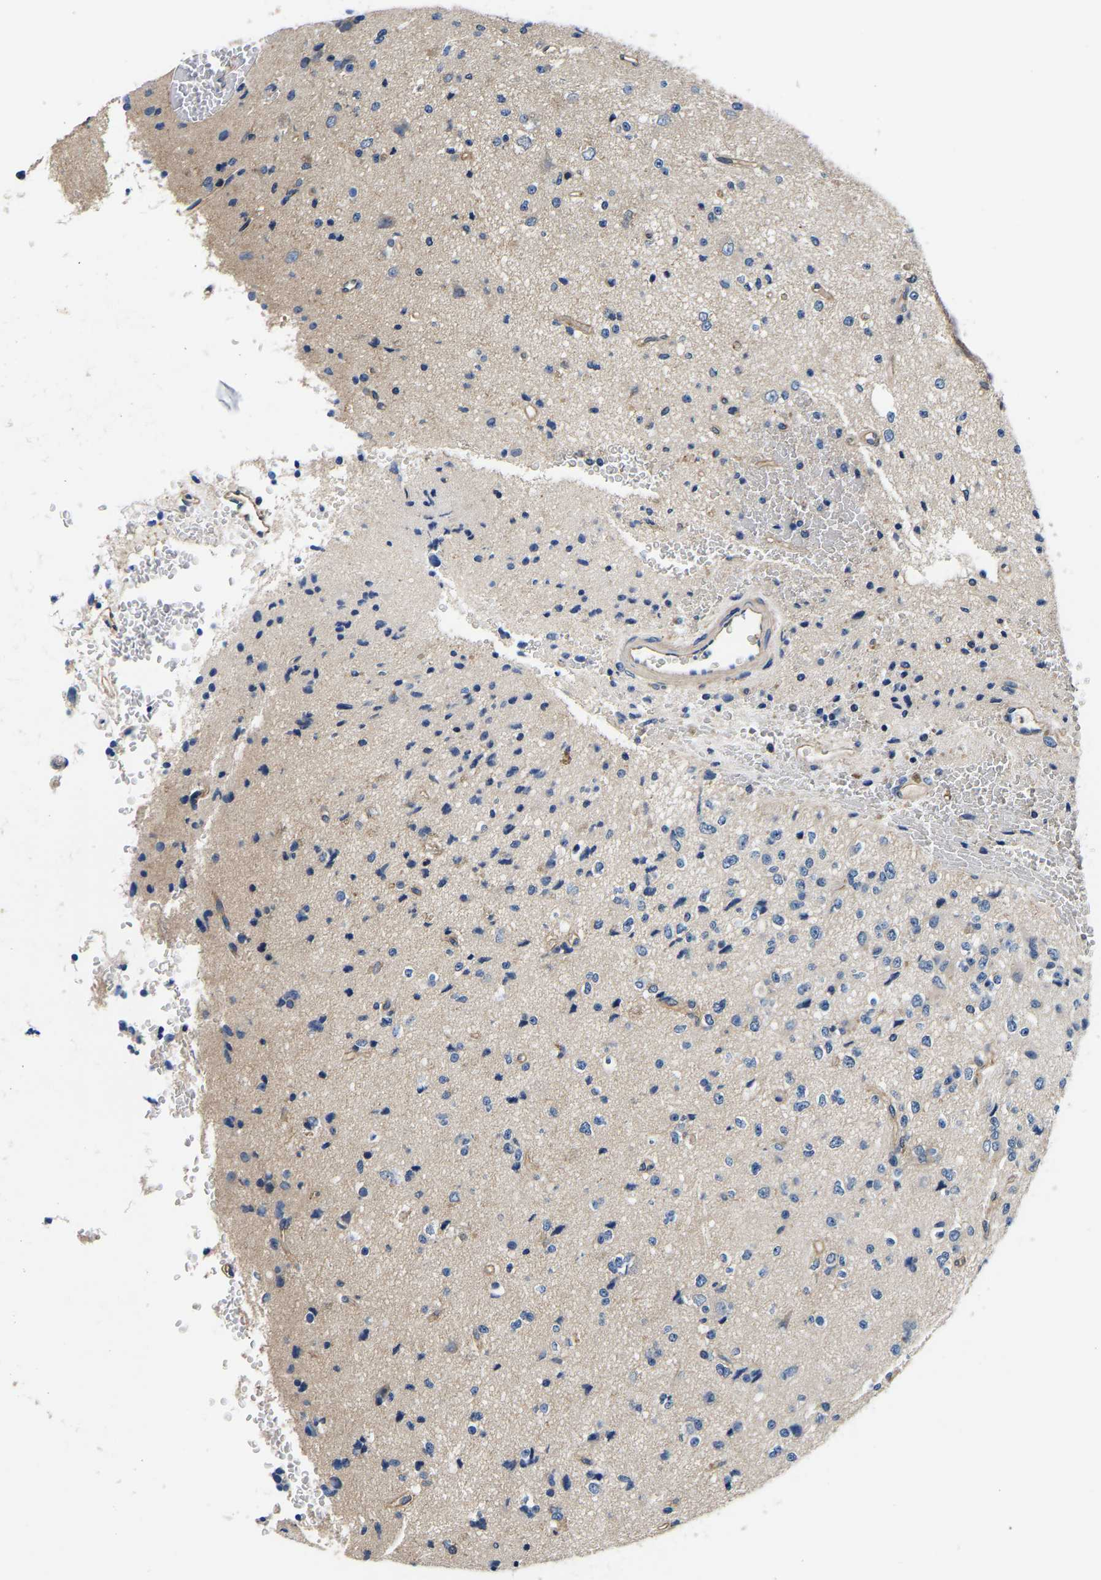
{"staining": {"intensity": "negative", "quantity": "none", "location": "none"}, "tissue": "glioma", "cell_type": "Tumor cells", "image_type": "cancer", "snomed": [{"axis": "morphology", "description": "Glioma, malignant, High grade"}, {"axis": "topography", "description": "pancreas cauda"}], "caption": "Human malignant high-grade glioma stained for a protein using immunohistochemistry reveals no staining in tumor cells.", "gene": "SH3GLB1", "patient": {"sex": "male", "age": 60}}